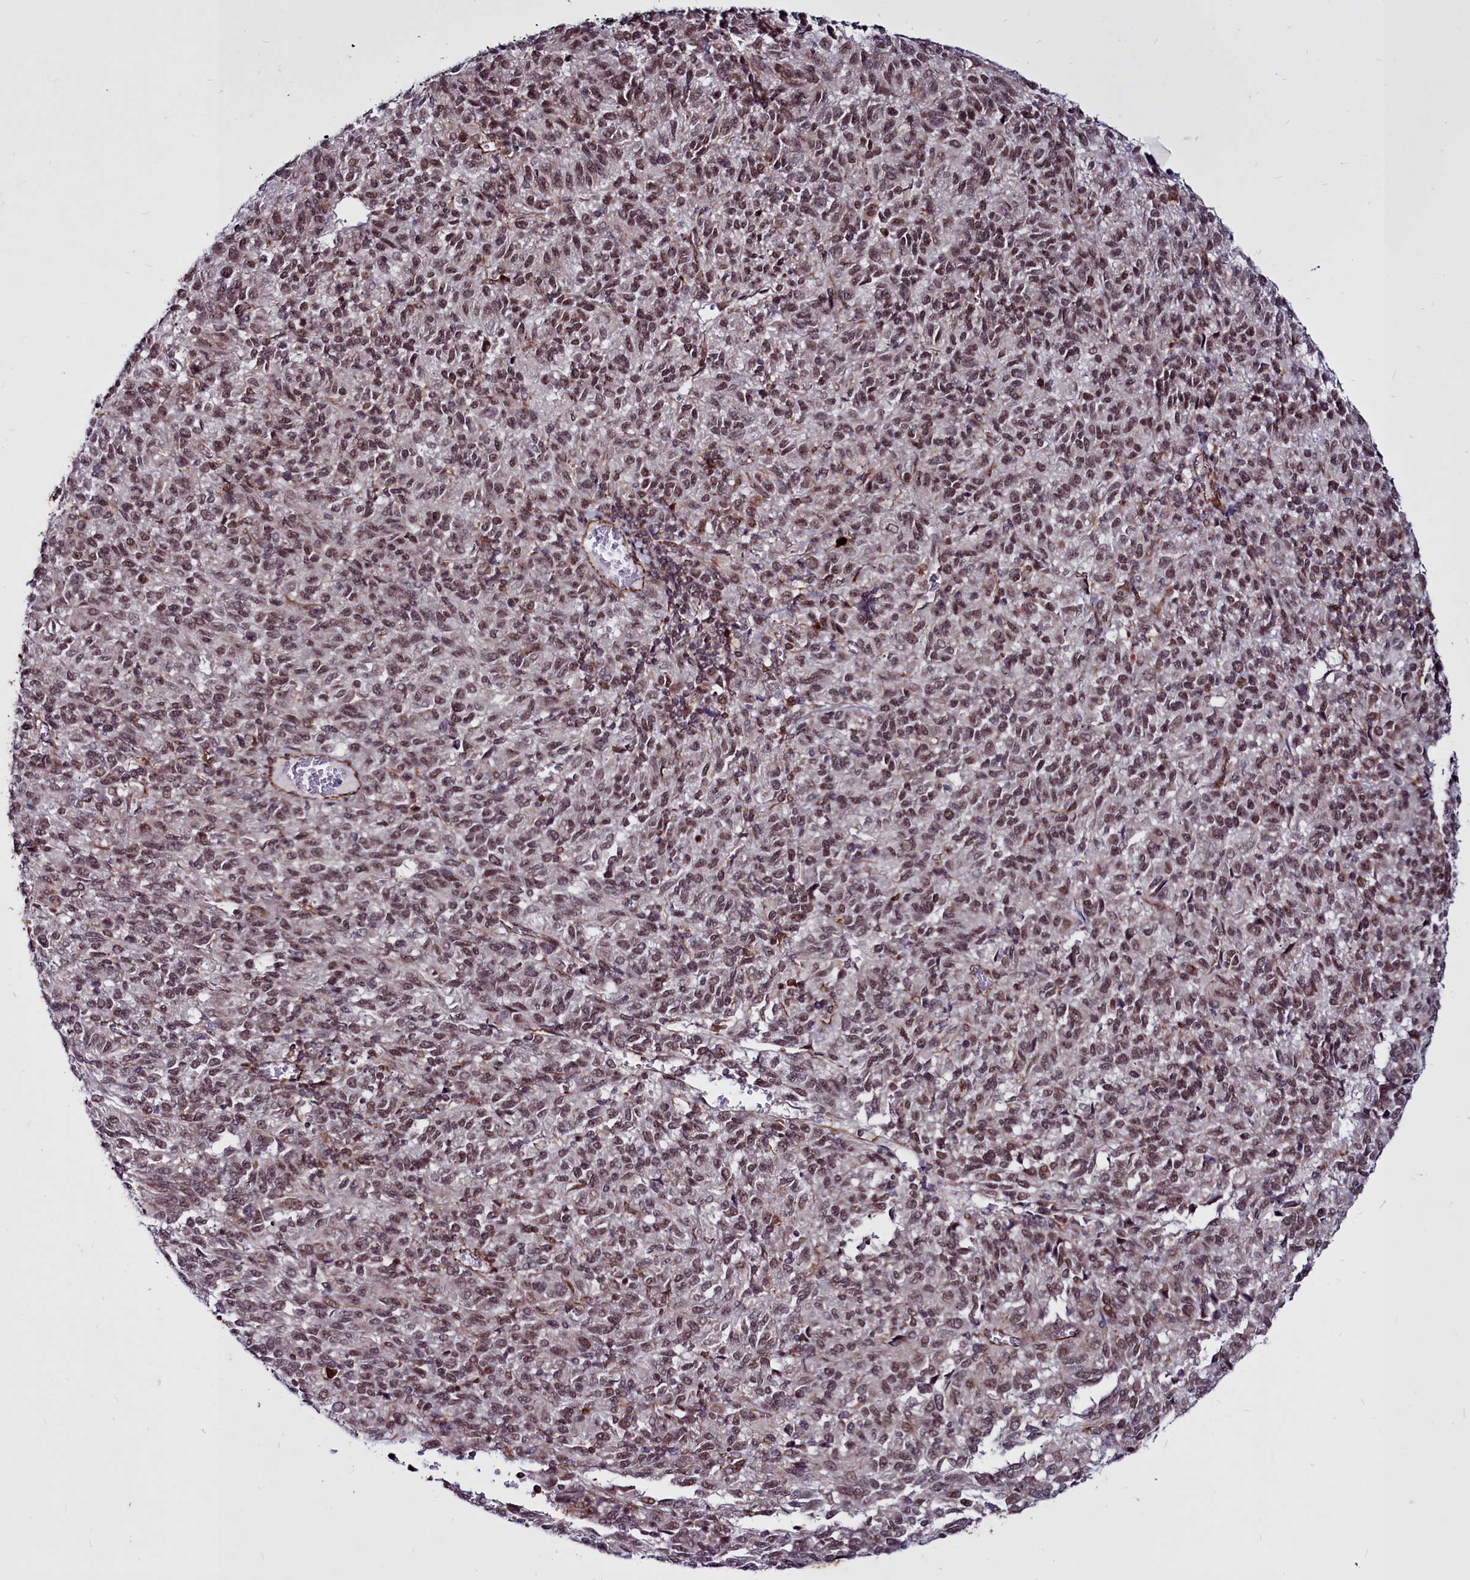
{"staining": {"intensity": "weak", "quantity": "25%-75%", "location": "nuclear"}, "tissue": "melanoma", "cell_type": "Tumor cells", "image_type": "cancer", "snomed": [{"axis": "morphology", "description": "Malignant melanoma, Metastatic site"}, {"axis": "topography", "description": "Lung"}], "caption": "A photomicrograph of human melanoma stained for a protein reveals weak nuclear brown staining in tumor cells.", "gene": "CLK3", "patient": {"sex": "male", "age": 64}}